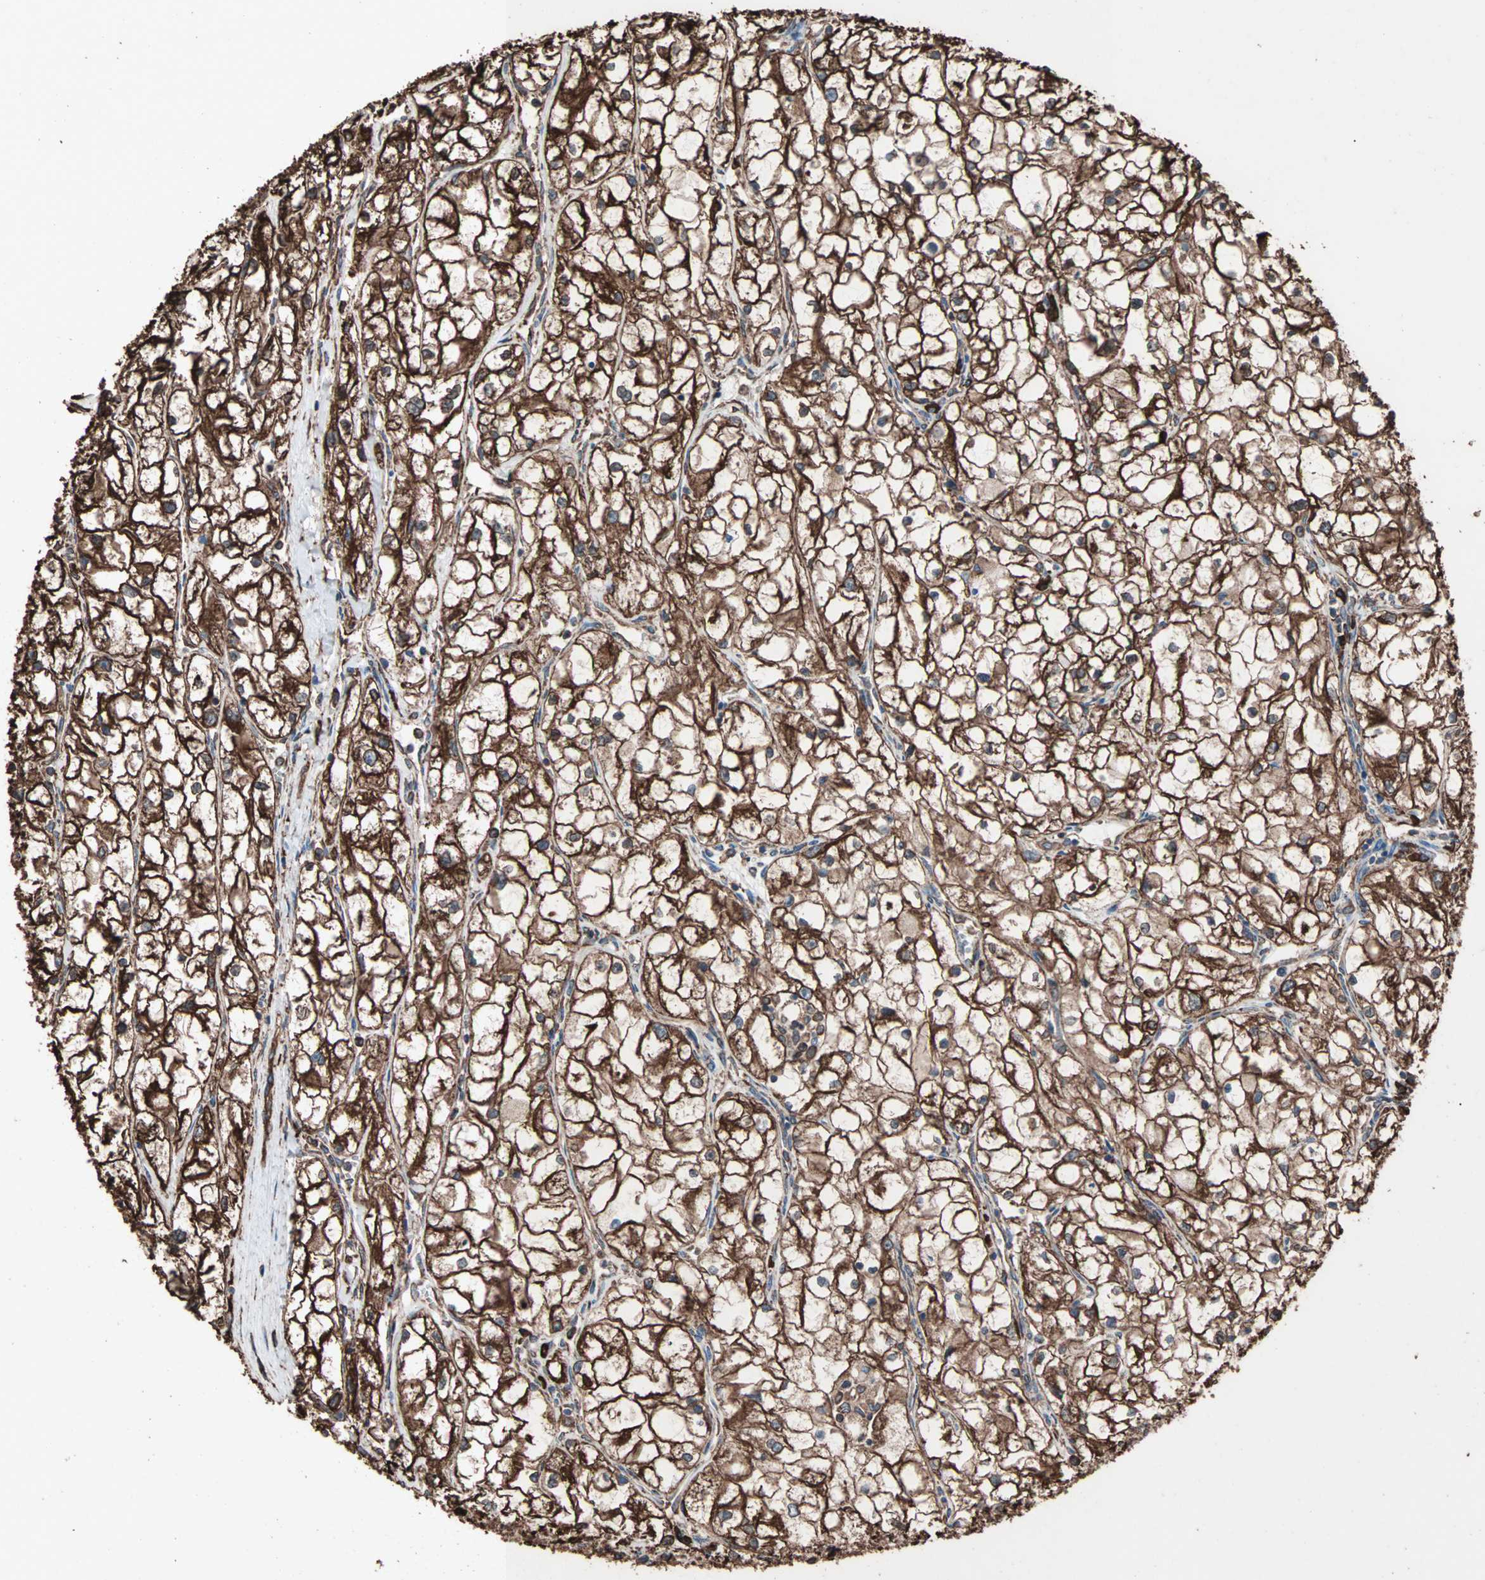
{"staining": {"intensity": "strong", "quantity": ">75%", "location": "cytoplasmic/membranous"}, "tissue": "renal cancer", "cell_type": "Tumor cells", "image_type": "cancer", "snomed": [{"axis": "morphology", "description": "Adenocarcinoma, NOS"}, {"axis": "topography", "description": "Kidney"}], "caption": "Strong cytoplasmic/membranous expression is appreciated in approximately >75% of tumor cells in renal cancer.", "gene": "HSP90B1", "patient": {"sex": "female", "age": 70}}